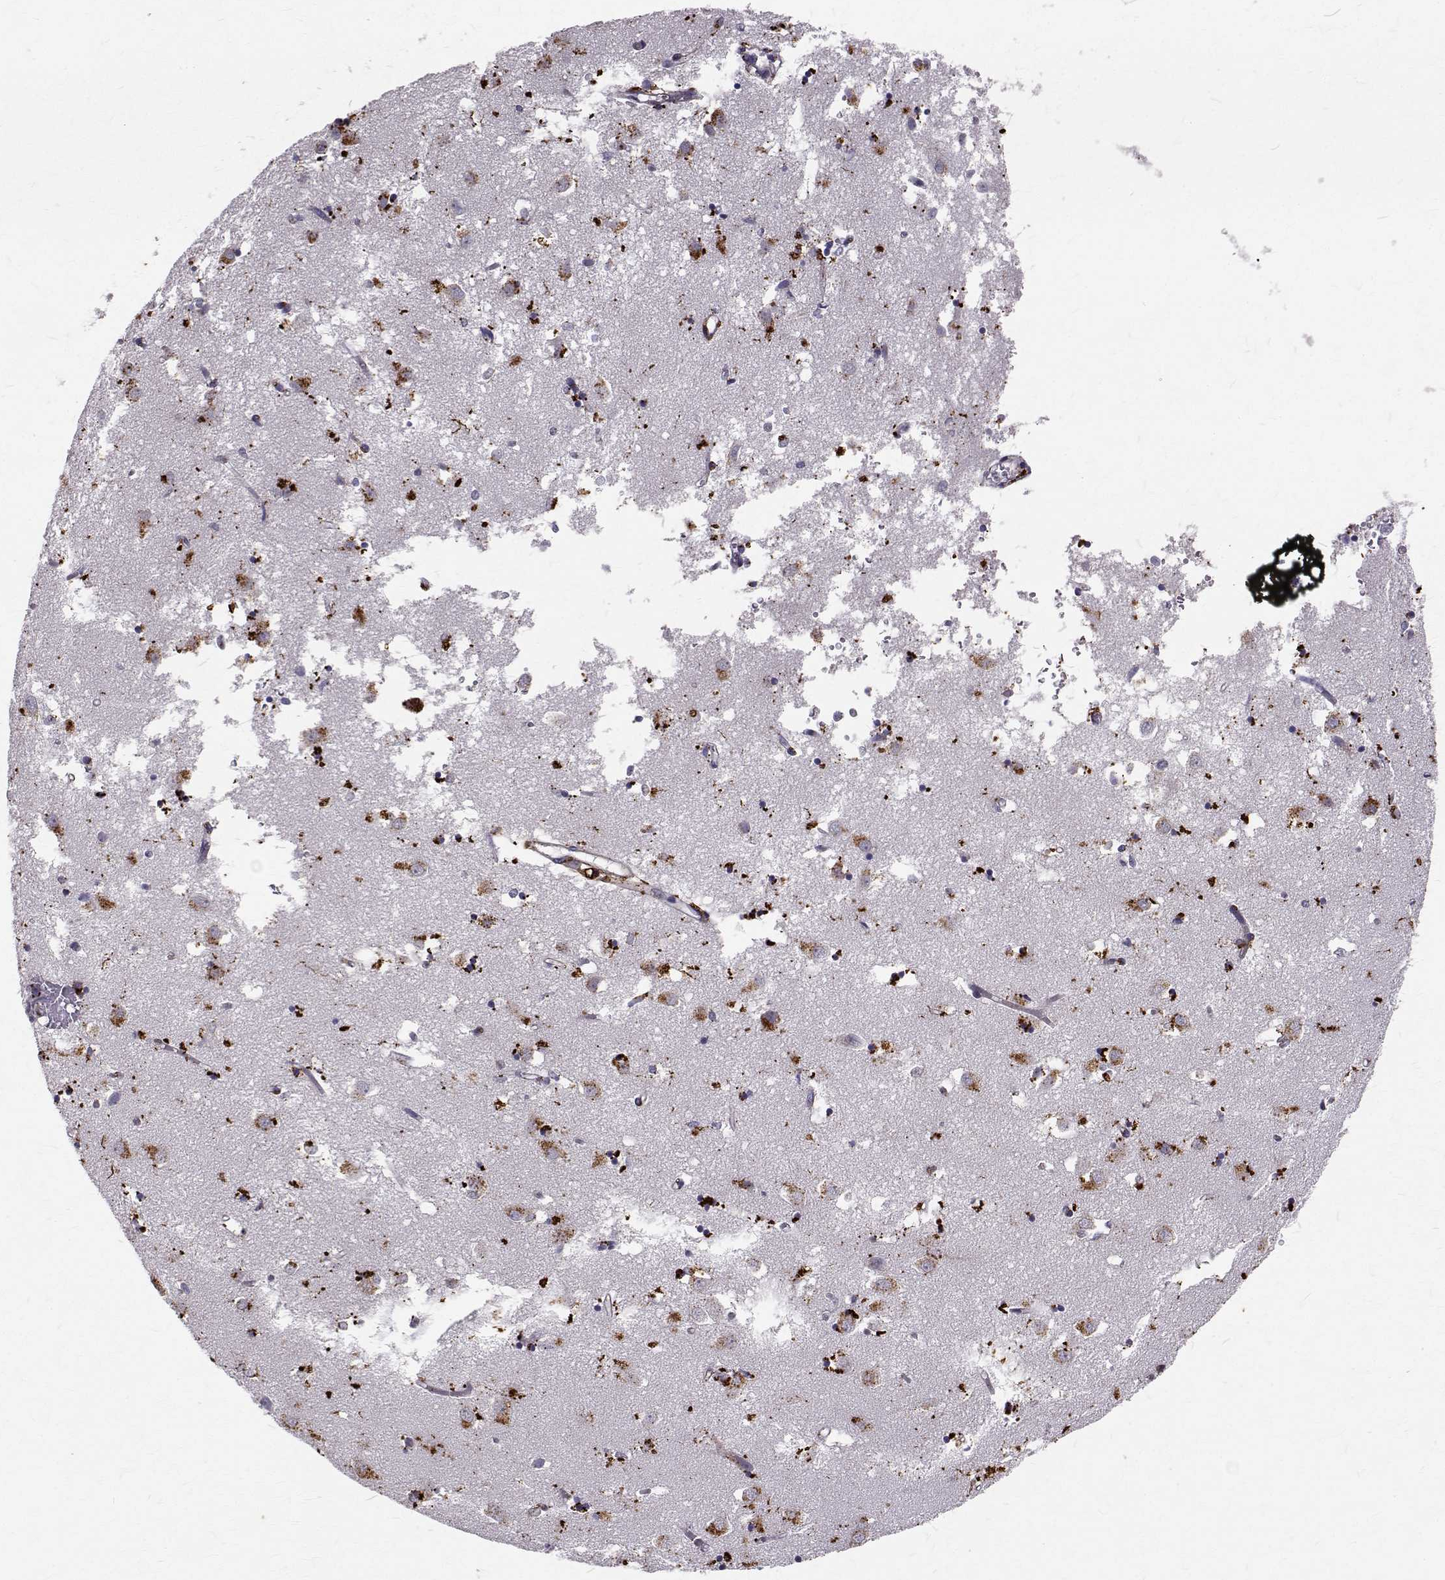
{"staining": {"intensity": "negative", "quantity": "none", "location": "none"}, "tissue": "caudate", "cell_type": "Glial cells", "image_type": "normal", "snomed": [{"axis": "morphology", "description": "Normal tissue, NOS"}, {"axis": "topography", "description": "Lateral ventricle wall"}], "caption": "Immunohistochemistry histopathology image of unremarkable human caudate stained for a protein (brown), which reveals no positivity in glial cells. (Immunohistochemistry, brightfield microscopy, high magnification).", "gene": "TPP1", "patient": {"sex": "male", "age": 70}}